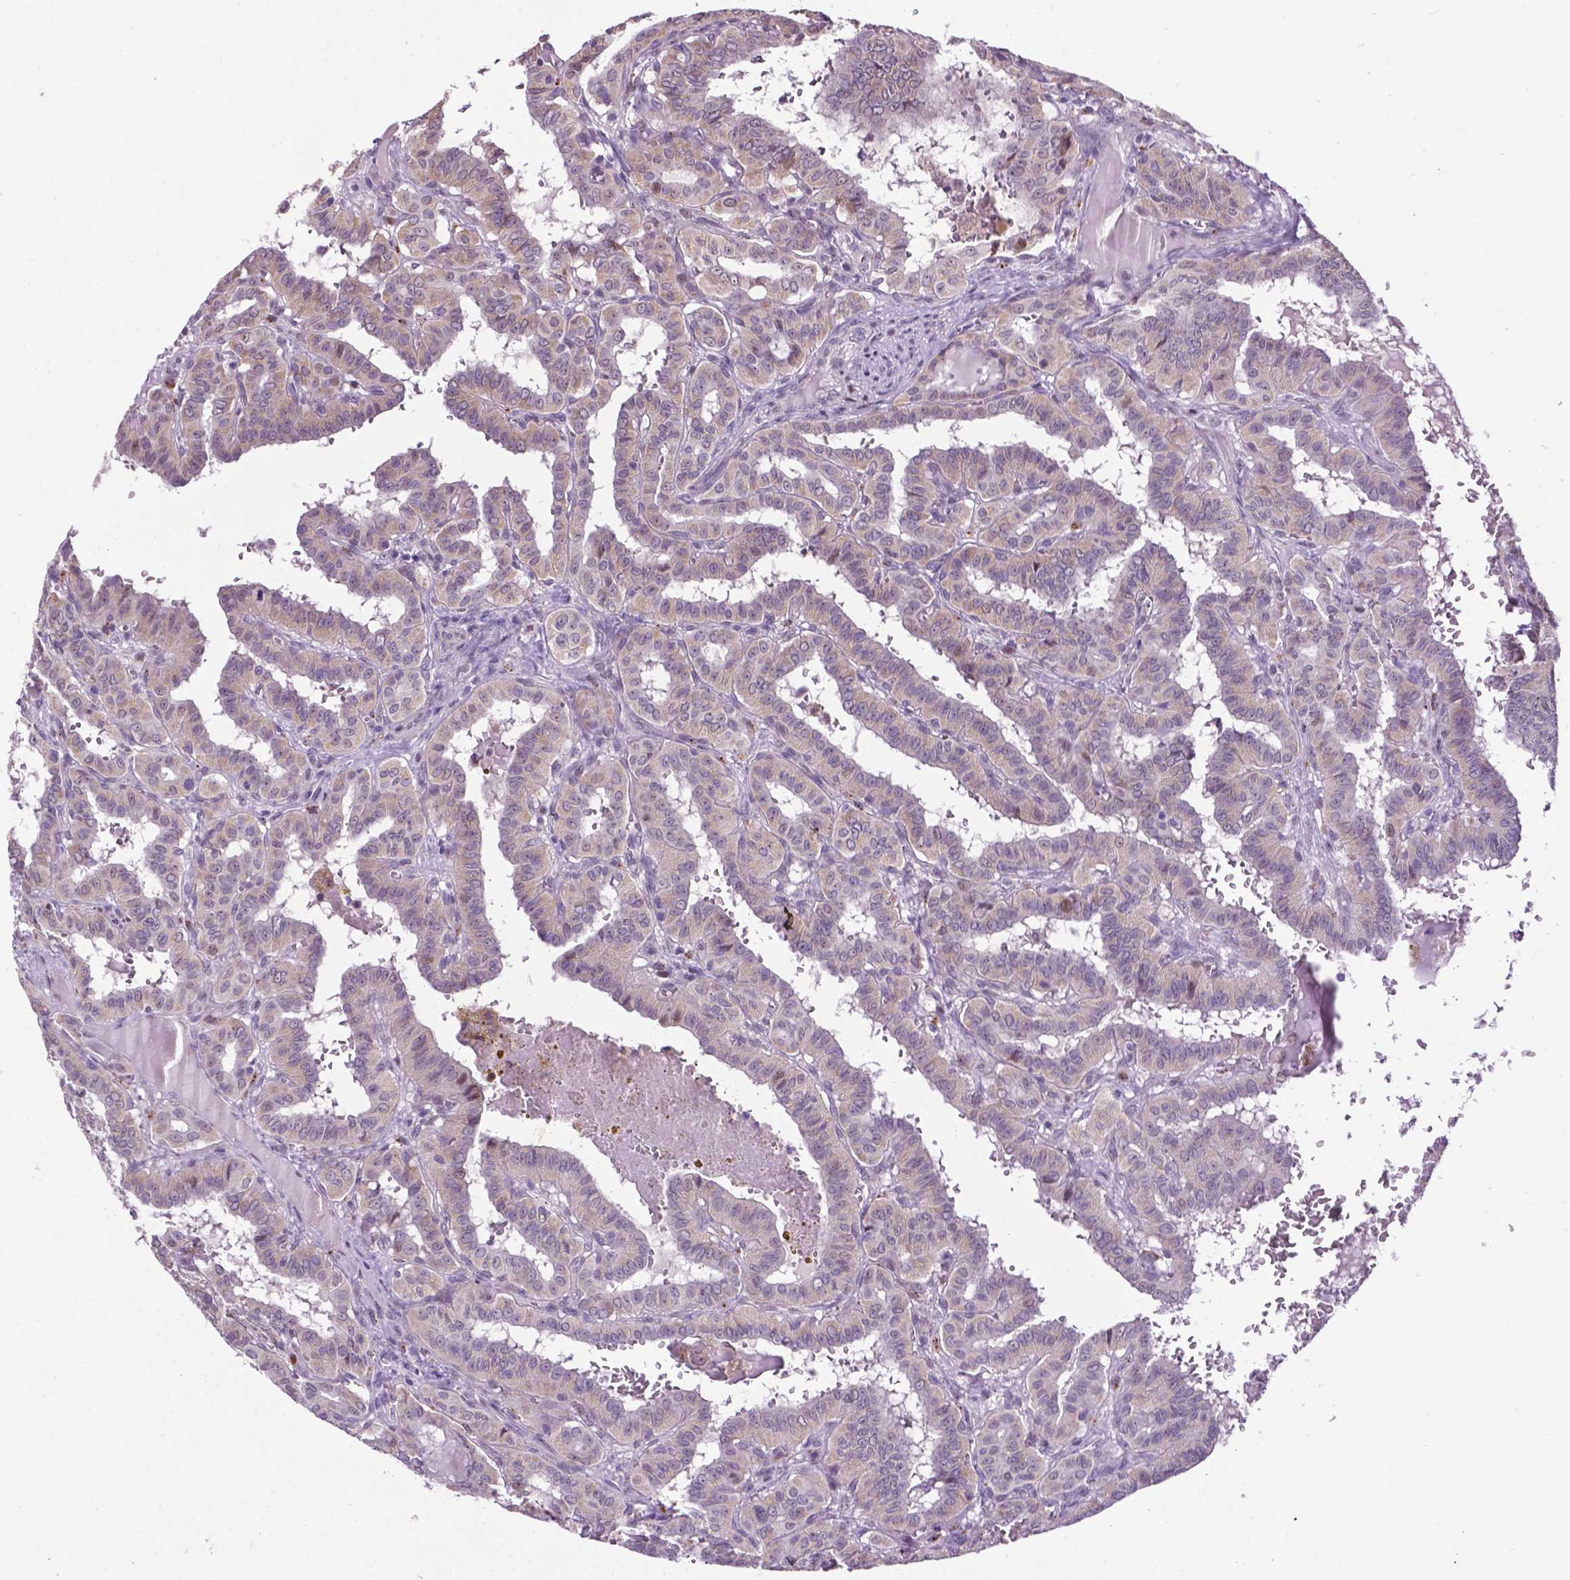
{"staining": {"intensity": "weak", "quantity": "<25%", "location": "cytoplasmic/membranous"}, "tissue": "thyroid cancer", "cell_type": "Tumor cells", "image_type": "cancer", "snomed": [{"axis": "morphology", "description": "Papillary adenocarcinoma, NOS"}, {"axis": "topography", "description": "Thyroid gland"}], "caption": "DAB (3,3'-diaminobenzidine) immunohistochemical staining of human thyroid cancer (papillary adenocarcinoma) reveals no significant staining in tumor cells.", "gene": "SMAD3", "patient": {"sex": "female", "age": 21}}